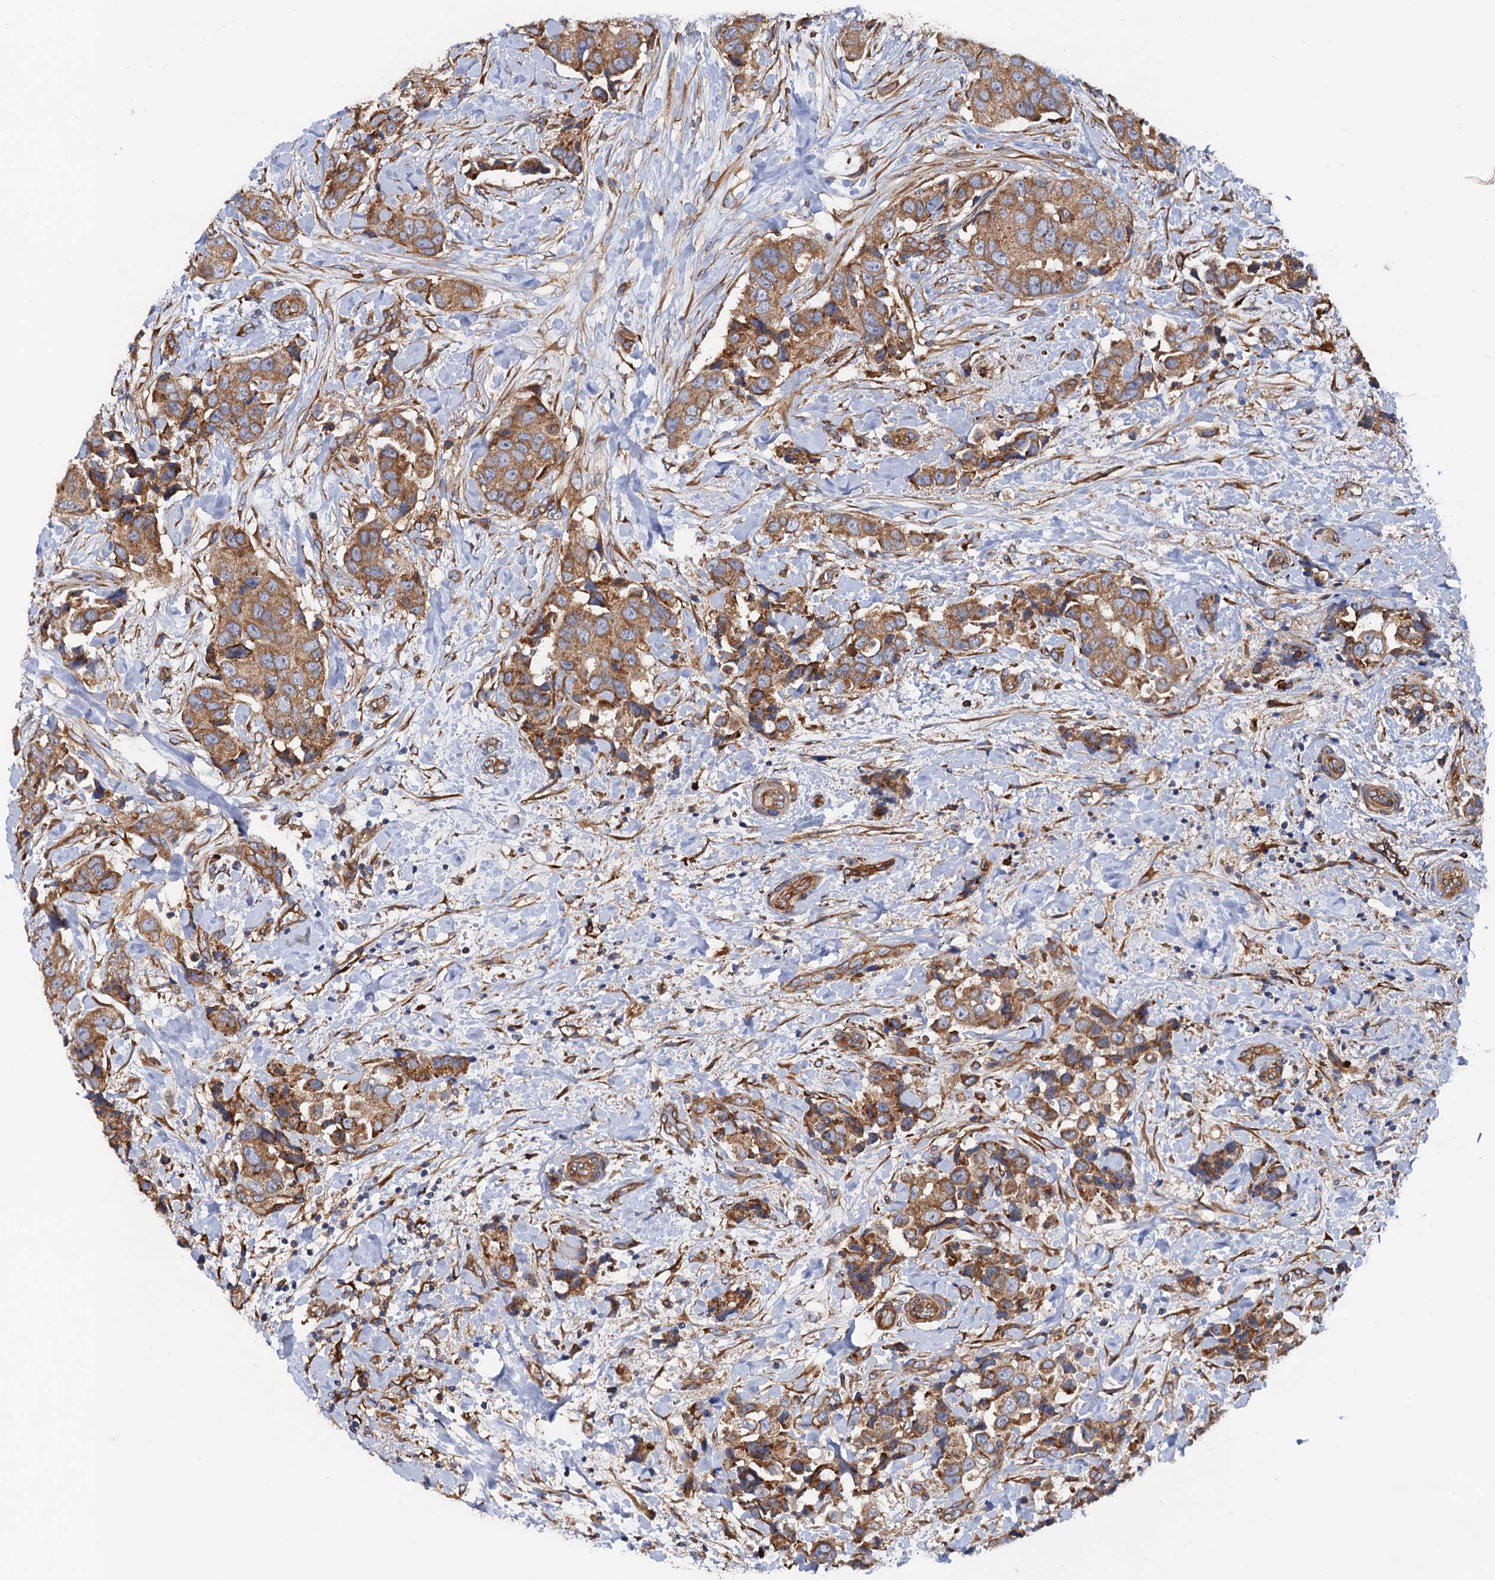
{"staining": {"intensity": "moderate", "quantity": ">75%", "location": "cytoplasmic/membranous"}, "tissue": "breast cancer", "cell_type": "Tumor cells", "image_type": "cancer", "snomed": [{"axis": "morphology", "description": "Normal tissue, NOS"}, {"axis": "morphology", "description": "Duct carcinoma"}, {"axis": "topography", "description": "Breast"}], "caption": "IHC of human infiltrating ductal carcinoma (breast) shows medium levels of moderate cytoplasmic/membranous staining in about >75% of tumor cells.", "gene": "MRPL48", "patient": {"sex": "female", "age": 62}}